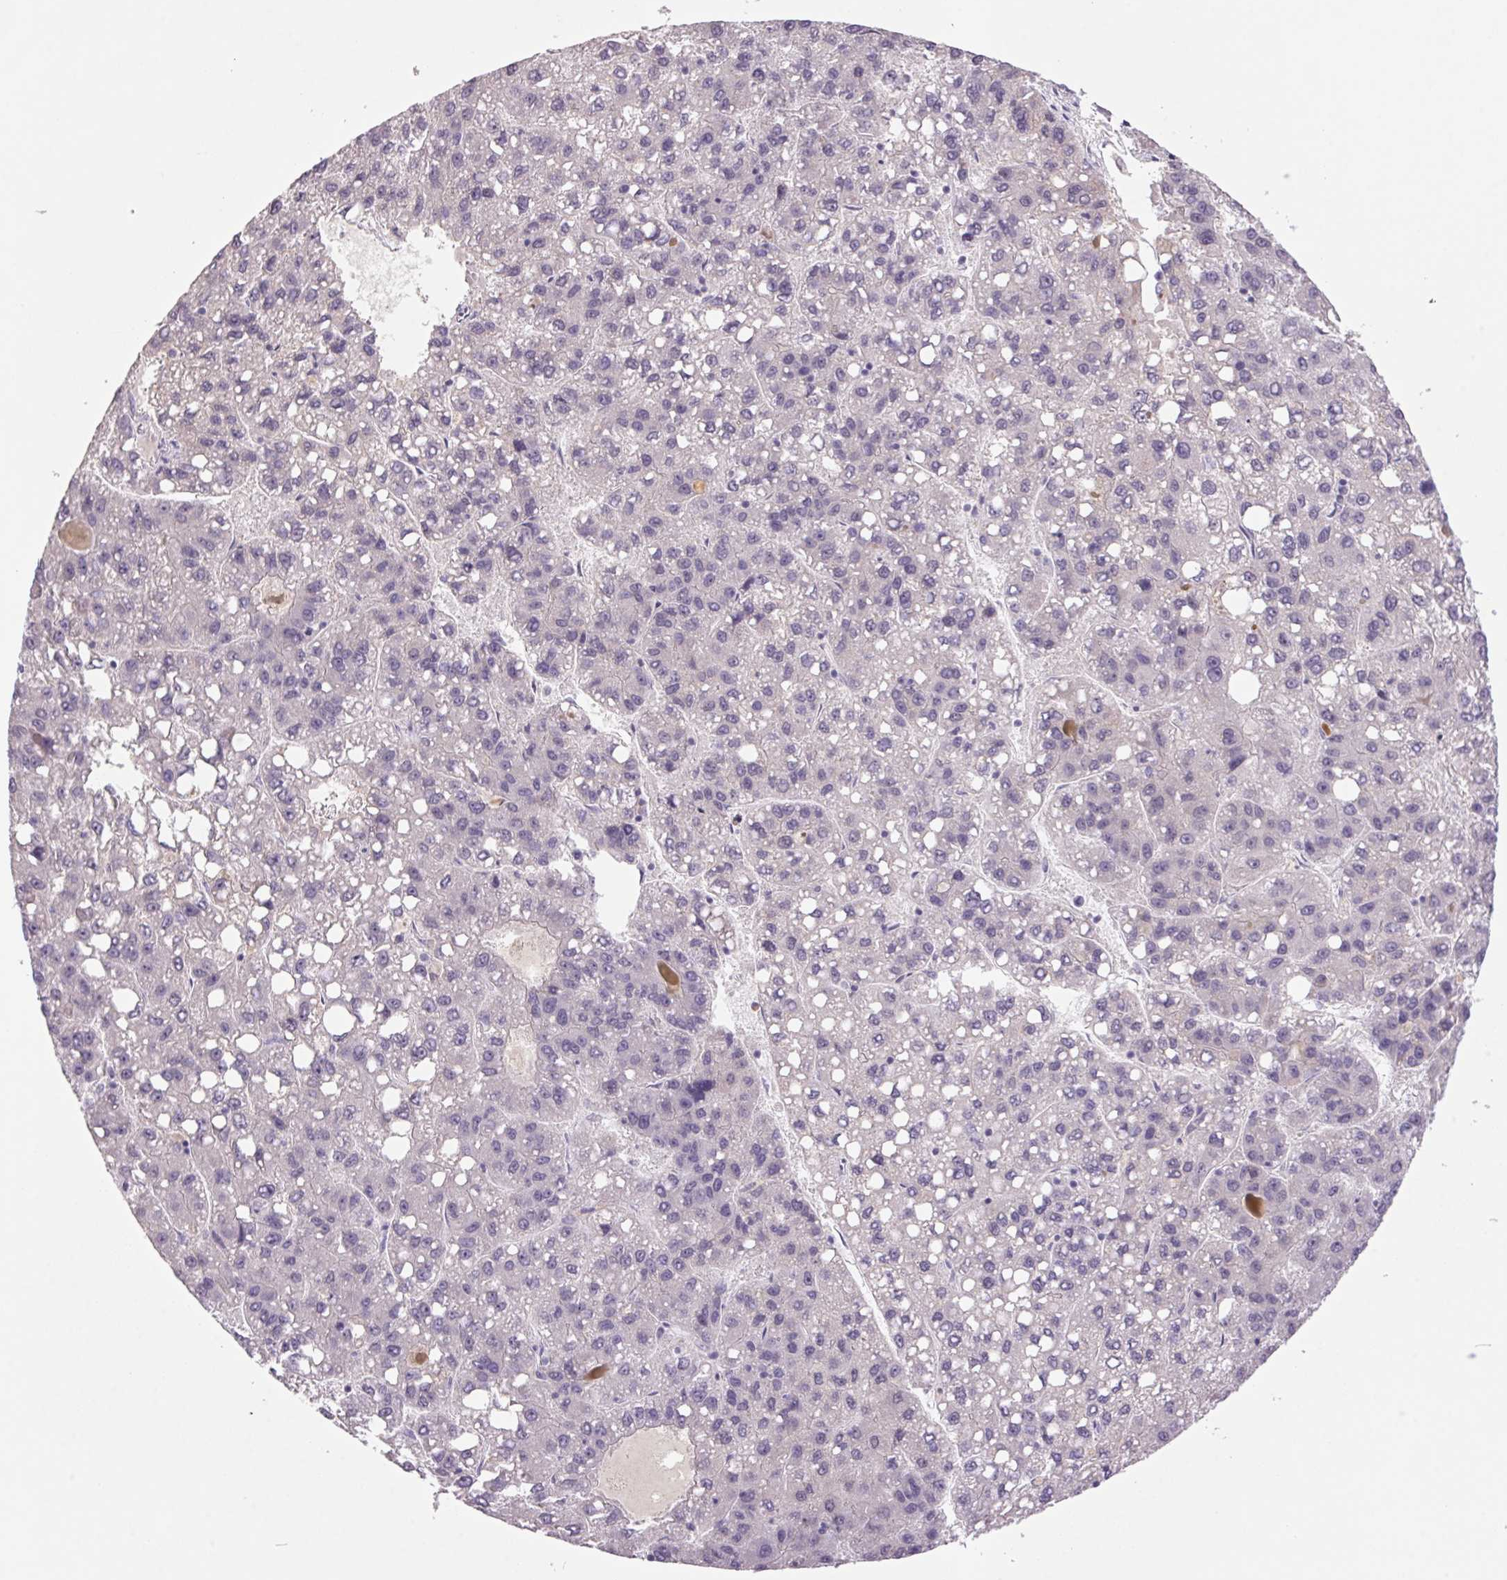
{"staining": {"intensity": "negative", "quantity": "none", "location": "none"}, "tissue": "liver cancer", "cell_type": "Tumor cells", "image_type": "cancer", "snomed": [{"axis": "morphology", "description": "Carcinoma, Hepatocellular, NOS"}, {"axis": "topography", "description": "Liver"}], "caption": "Histopathology image shows no significant protein positivity in tumor cells of liver cancer.", "gene": "TRDN", "patient": {"sex": "female", "age": 82}}